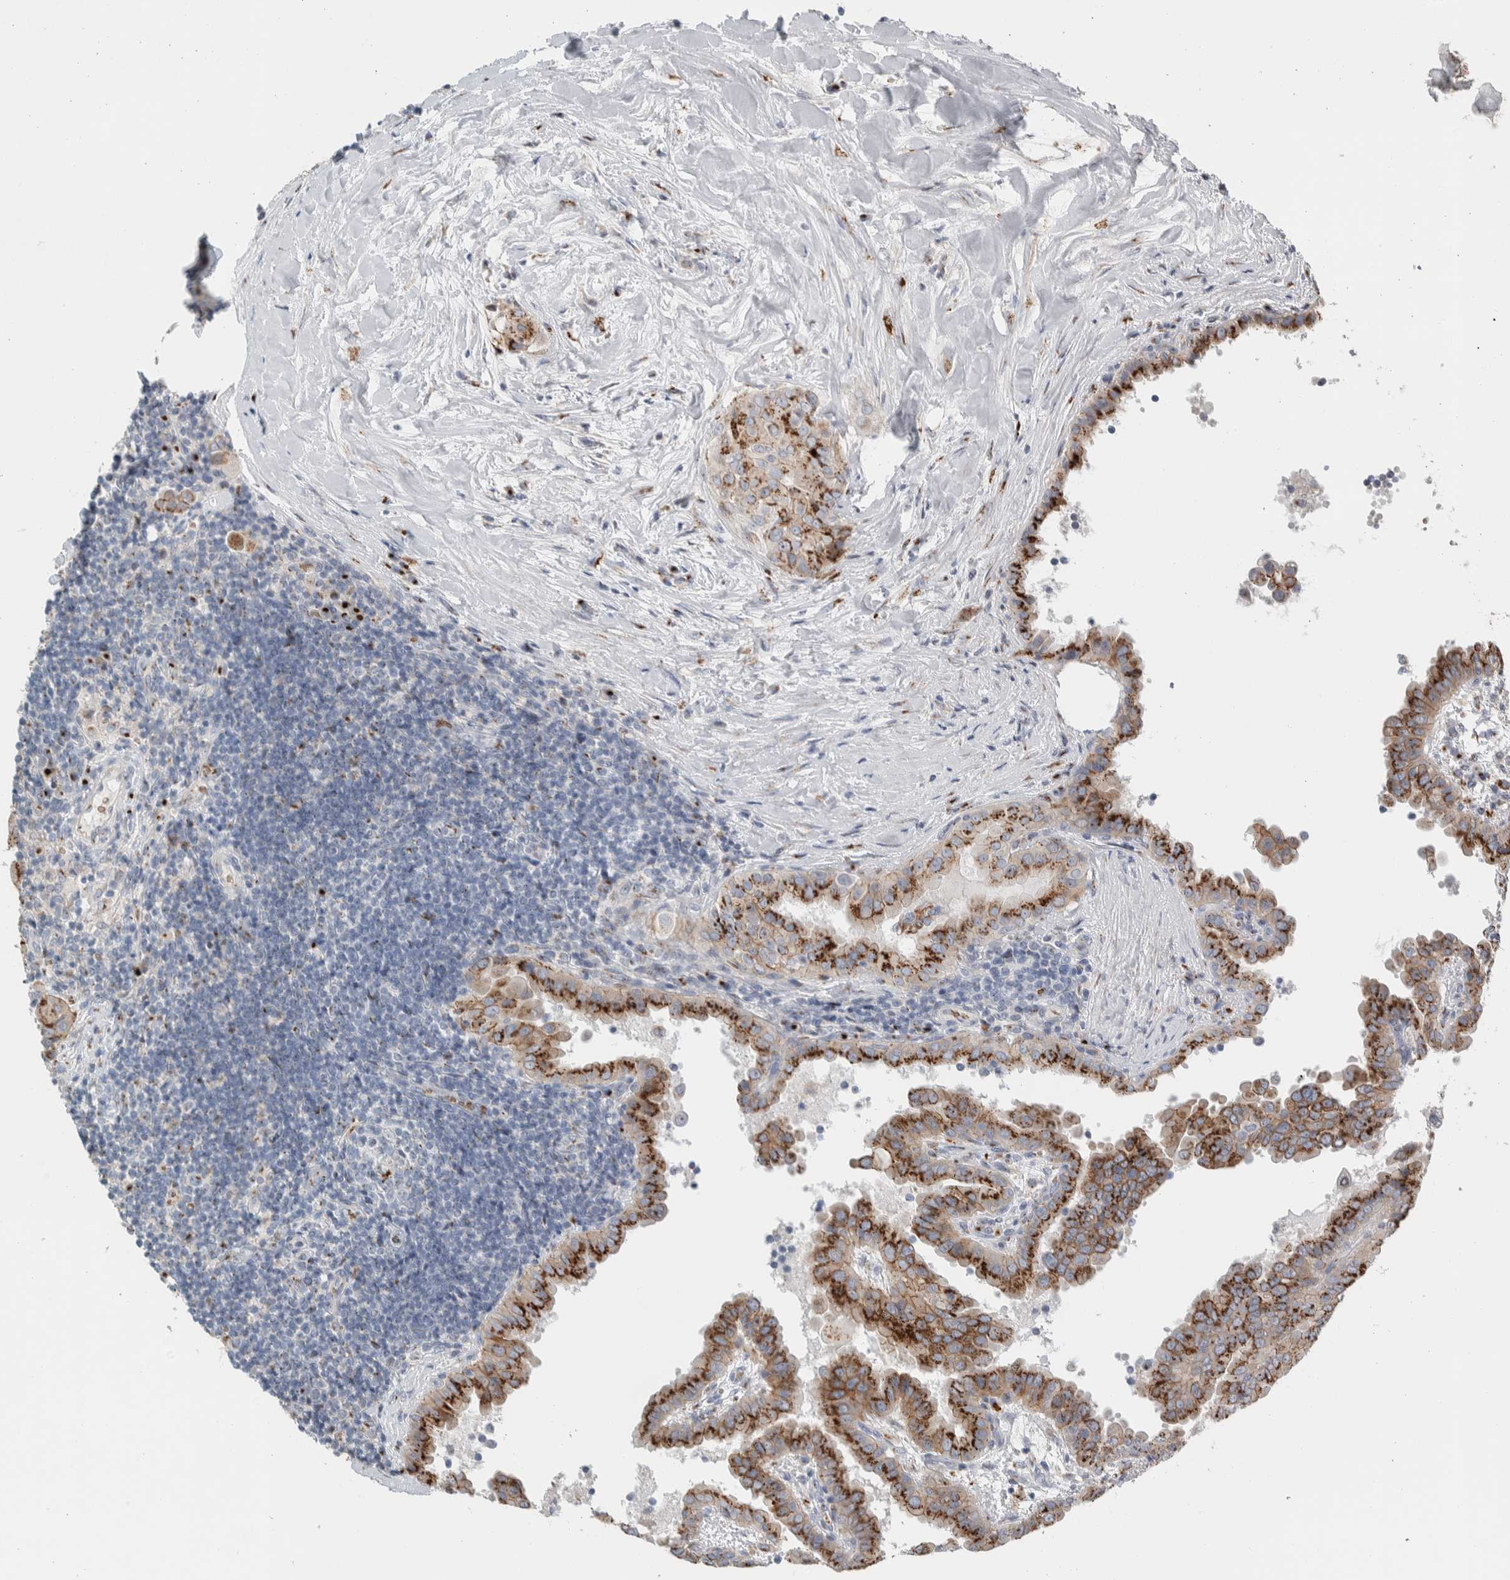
{"staining": {"intensity": "strong", "quantity": "25%-75%", "location": "cytoplasmic/membranous"}, "tissue": "thyroid cancer", "cell_type": "Tumor cells", "image_type": "cancer", "snomed": [{"axis": "morphology", "description": "Papillary adenocarcinoma, NOS"}, {"axis": "topography", "description": "Thyroid gland"}], "caption": "This is an image of immunohistochemistry staining of papillary adenocarcinoma (thyroid), which shows strong positivity in the cytoplasmic/membranous of tumor cells.", "gene": "SLC38A10", "patient": {"sex": "male", "age": 33}}